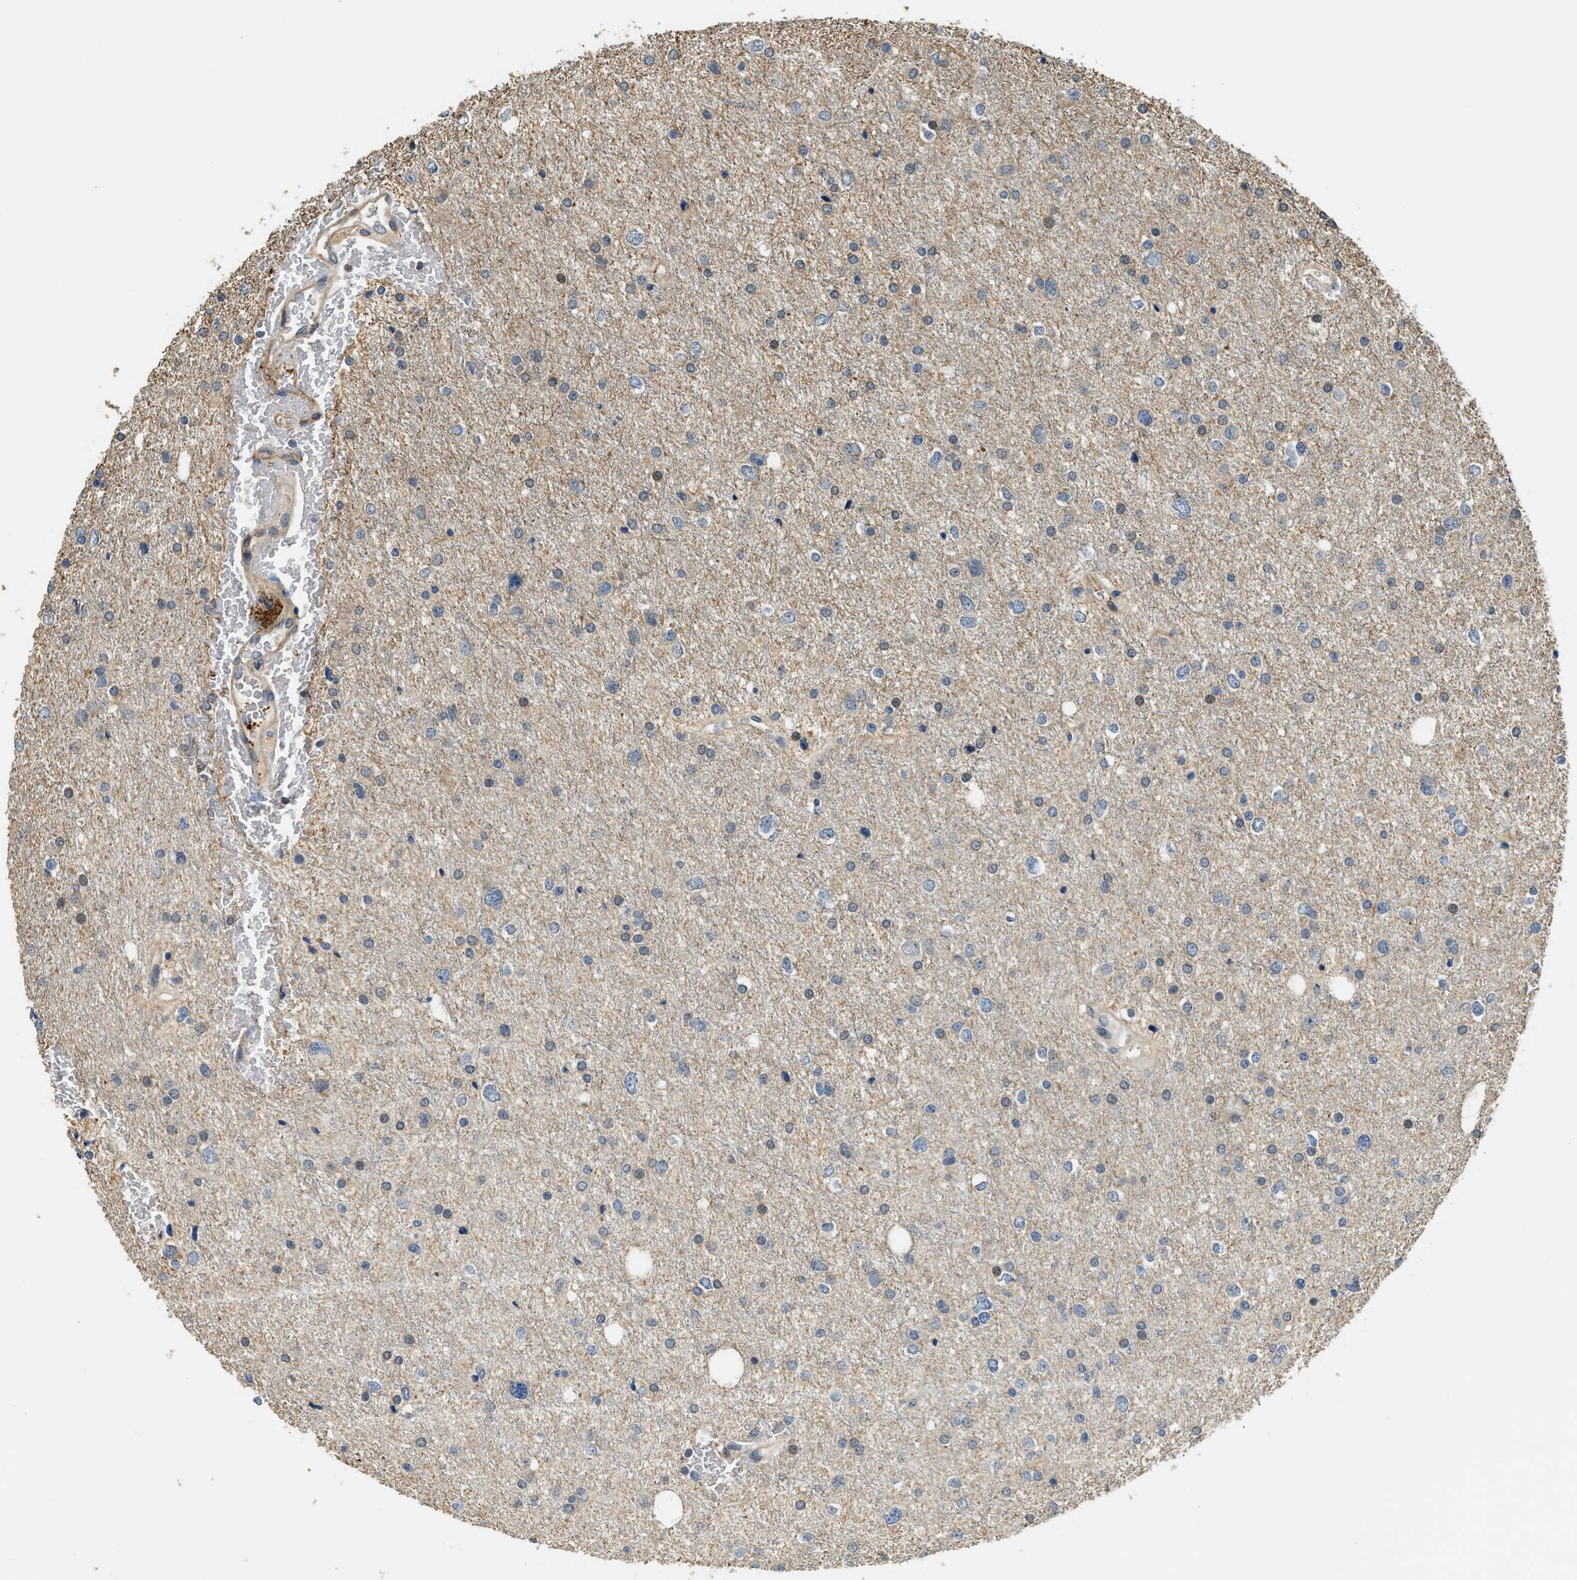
{"staining": {"intensity": "weak", "quantity": "25%-75%", "location": "cytoplasmic/membranous"}, "tissue": "glioma", "cell_type": "Tumor cells", "image_type": "cancer", "snomed": [{"axis": "morphology", "description": "Glioma, malignant, Low grade"}, {"axis": "topography", "description": "Brain"}], "caption": "There is low levels of weak cytoplasmic/membranous staining in tumor cells of low-grade glioma (malignant), as demonstrated by immunohistochemical staining (brown color).", "gene": "ALOX12", "patient": {"sex": "female", "age": 37}}